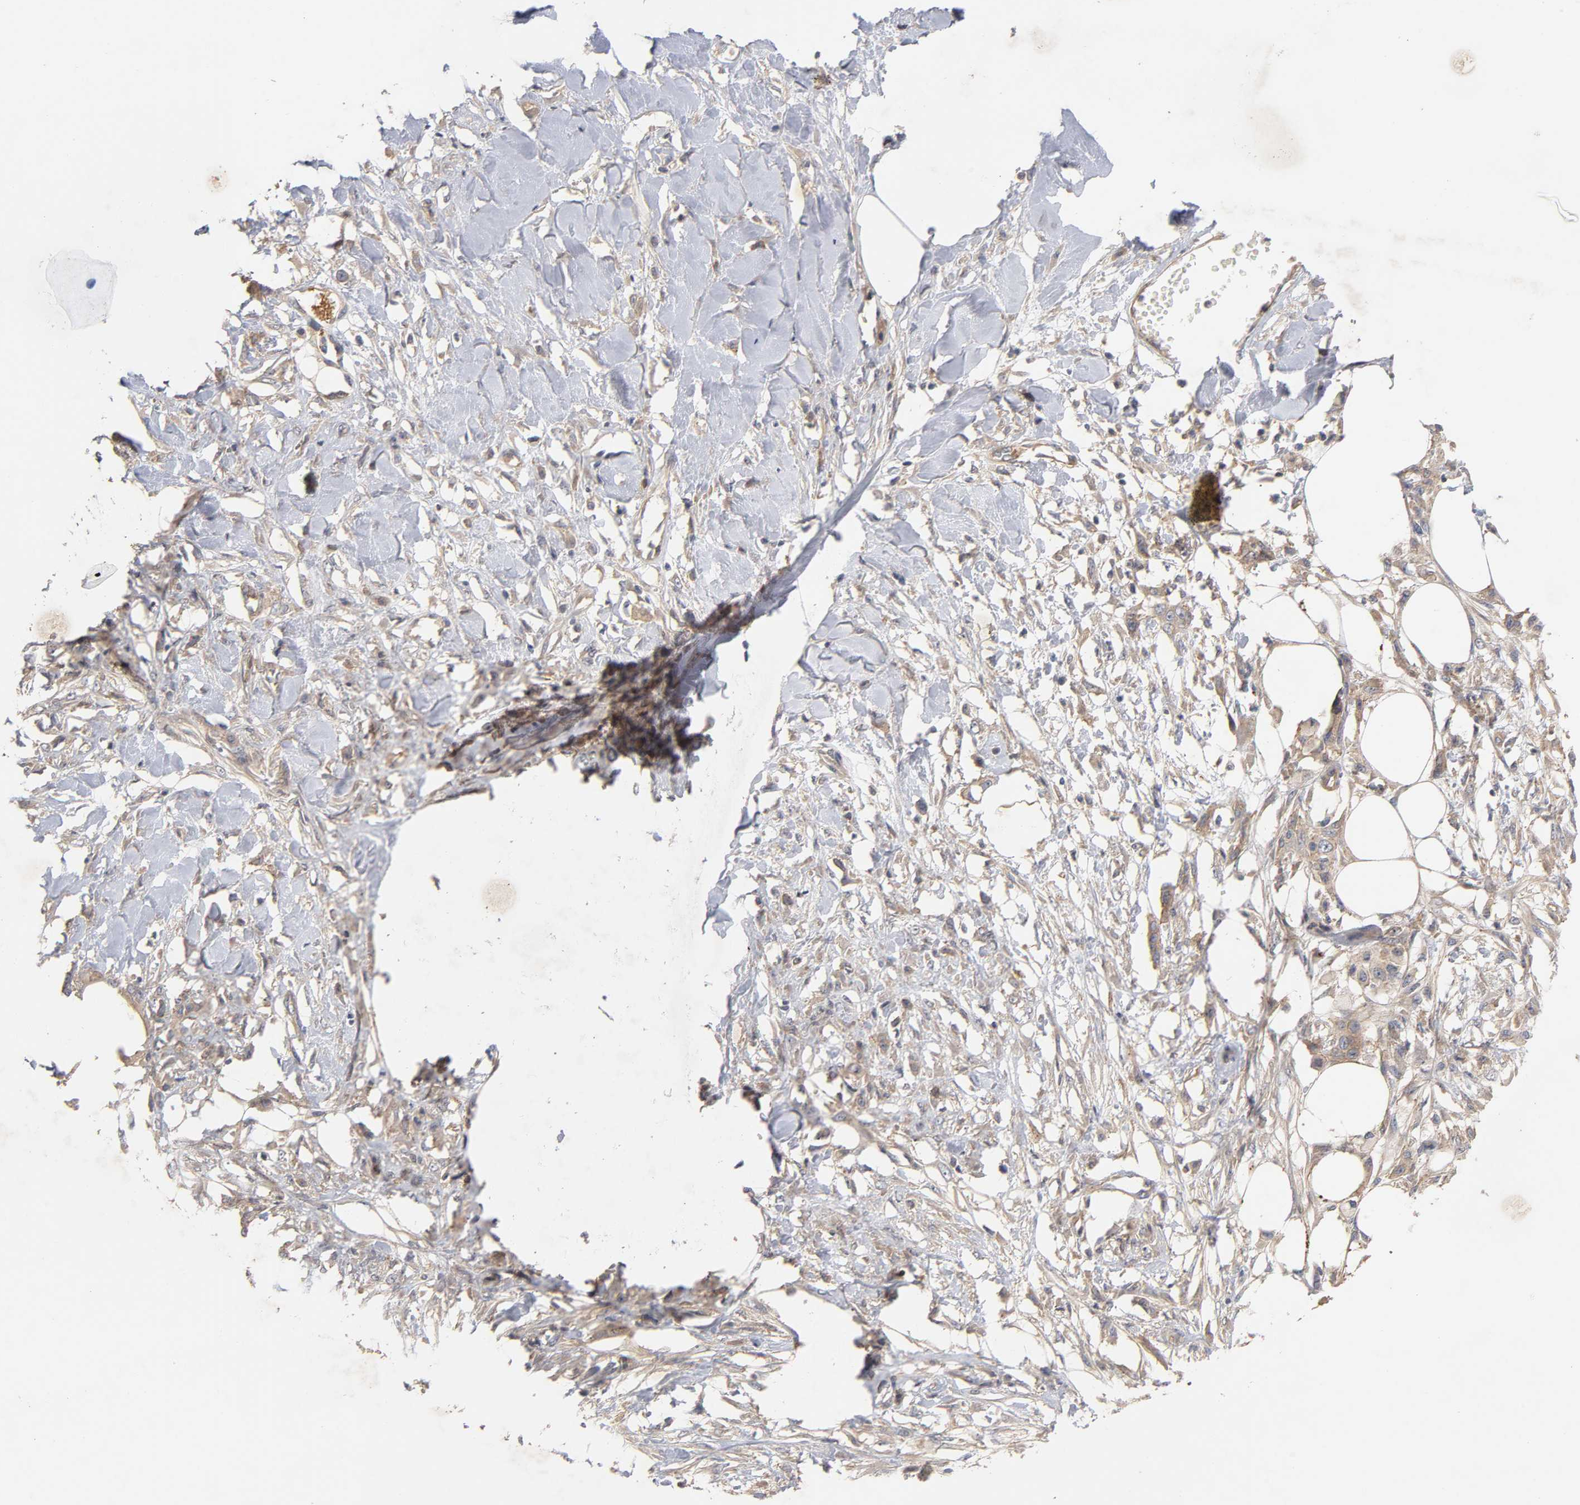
{"staining": {"intensity": "moderate", "quantity": ">75%", "location": "cytoplasmic/membranous"}, "tissue": "skin cancer", "cell_type": "Tumor cells", "image_type": "cancer", "snomed": [{"axis": "morphology", "description": "Normal tissue, NOS"}, {"axis": "morphology", "description": "Squamous cell carcinoma, NOS"}, {"axis": "topography", "description": "Skin"}], "caption": "DAB (3,3'-diaminobenzidine) immunohistochemical staining of skin cancer displays moderate cytoplasmic/membranous protein staining in approximately >75% of tumor cells. (DAB IHC, brown staining for protein, blue staining for nuclei).", "gene": "PDZD11", "patient": {"sex": "female", "age": 59}}